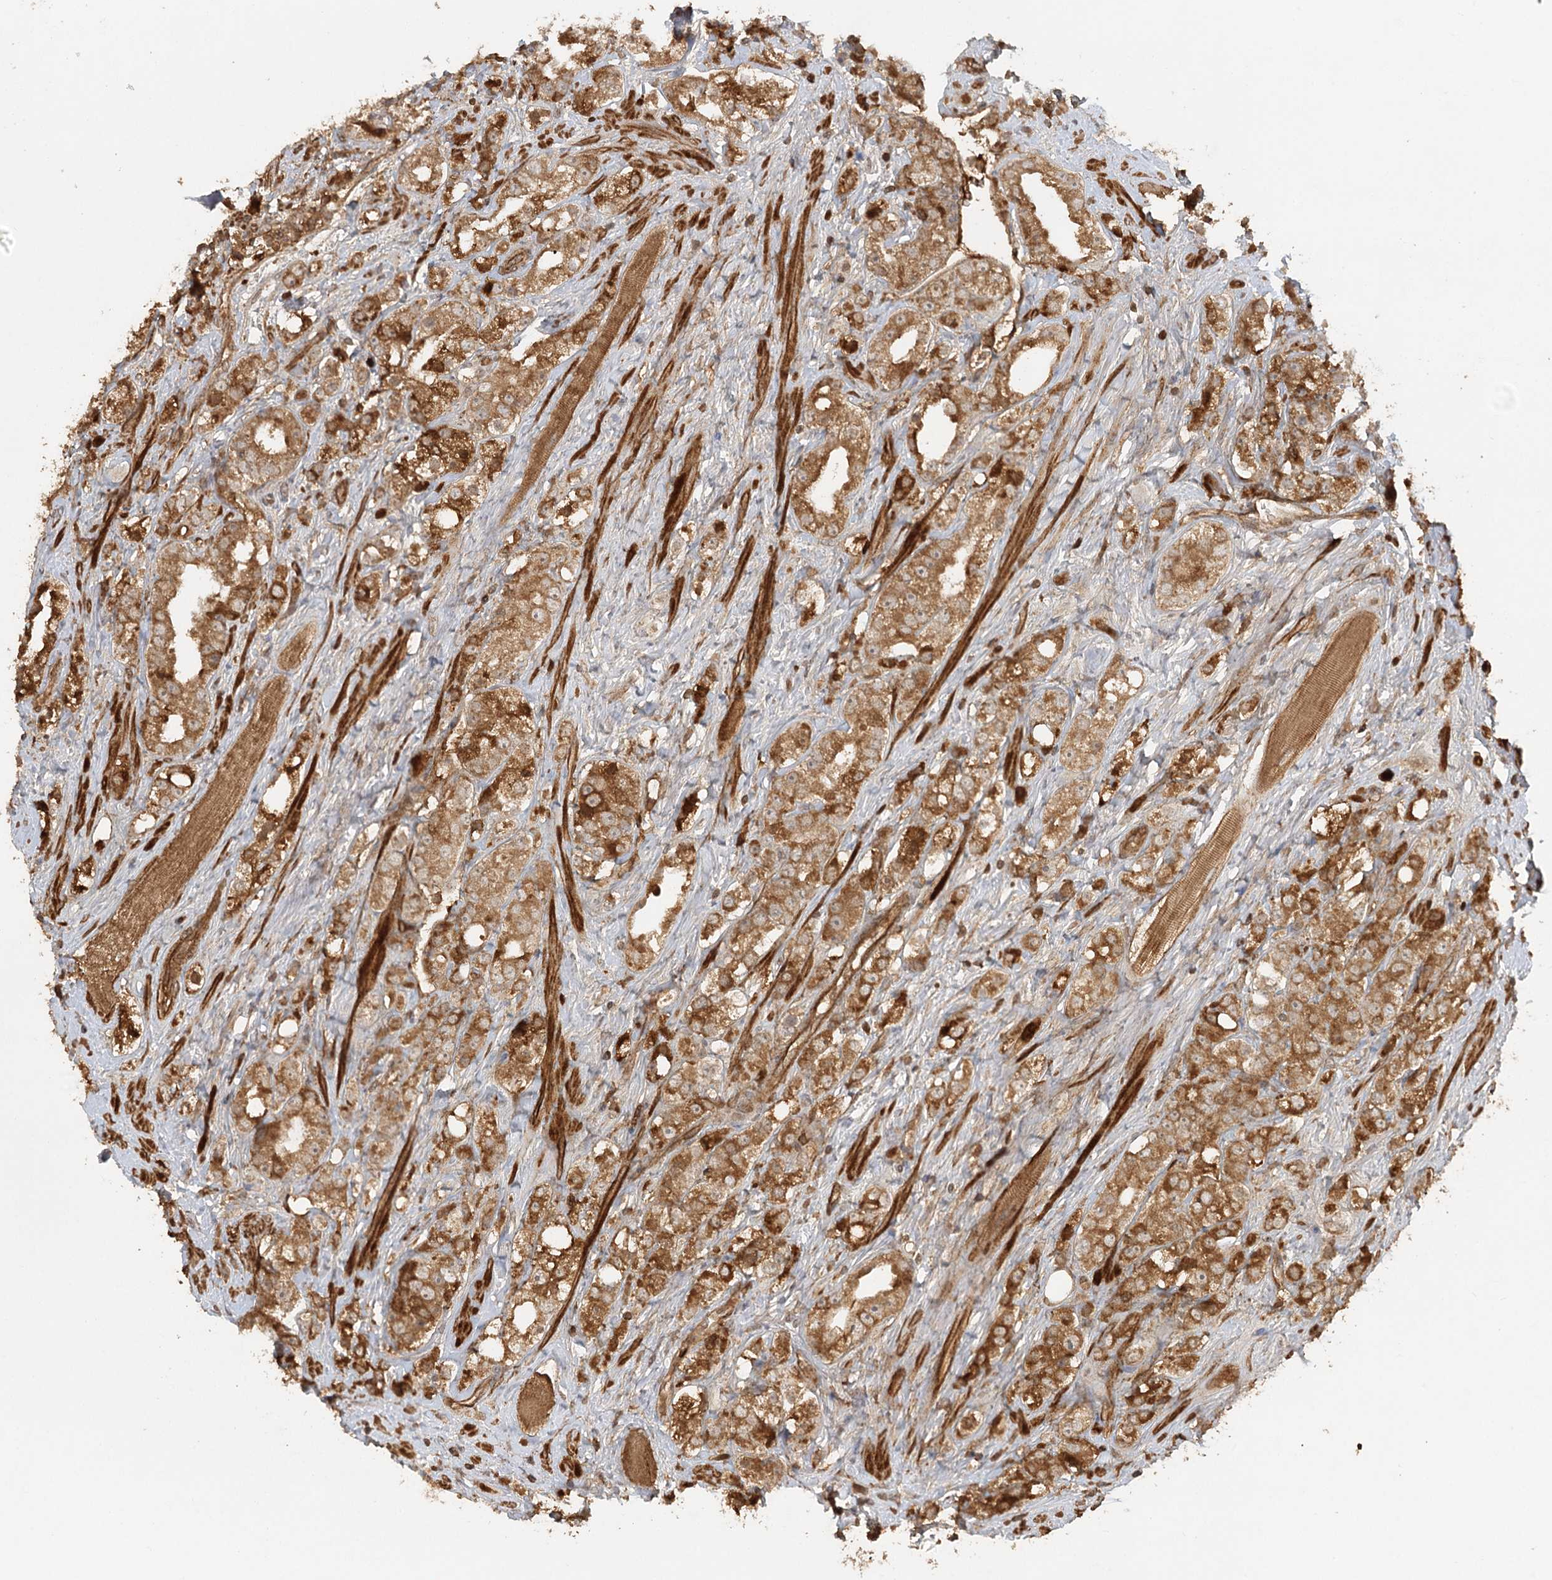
{"staining": {"intensity": "moderate", "quantity": ">75%", "location": "cytoplasmic/membranous"}, "tissue": "prostate cancer", "cell_type": "Tumor cells", "image_type": "cancer", "snomed": [{"axis": "morphology", "description": "Adenocarcinoma, NOS"}, {"axis": "topography", "description": "Prostate"}], "caption": "Immunohistochemical staining of prostate adenocarcinoma displays medium levels of moderate cytoplasmic/membranous positivity in approximately >75% of tumor cells. The staining is performed using DAB (3,3'-diaminobenzidine) brown chromogen to label protein expression. The nuclei are counter-stained blue using hematoxylin.", "gene": "ARL13A", "patient": {"sex": "male", "age": 79}}